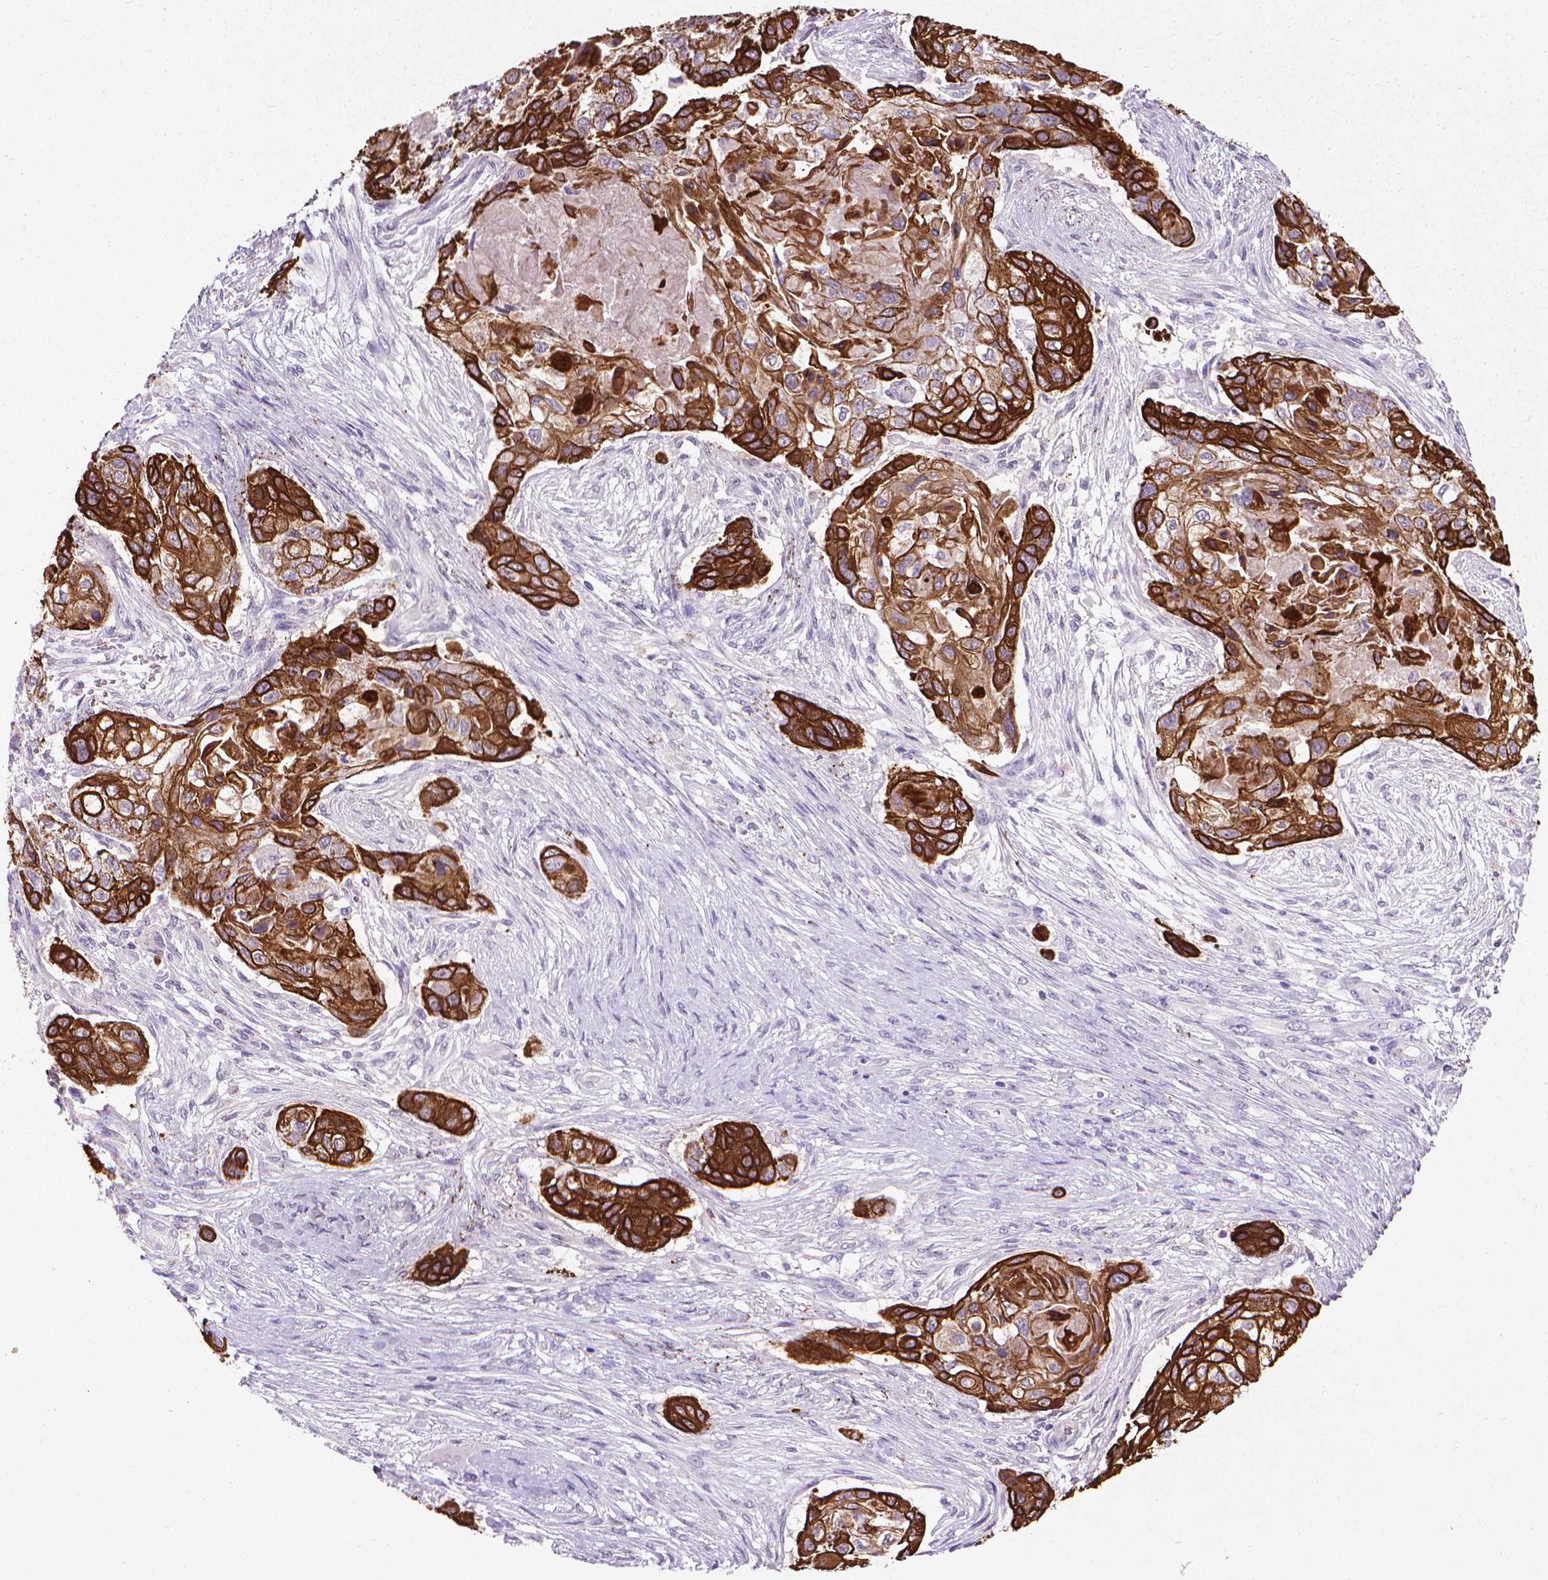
{"staining": {"intensity": "strong", "quantity": ">75%", "location": "cytoplasmic/membranous"}, "tissue": "lung cancer", "cell_type": "Tumor cells", "image_type": "cancer", "snomed": [{"axis": "morphology", "description": "Squamous cell carcinoma, NOS"}, {"axis": "topography", "description": "Lung"}], "caption": "There is high levels of strong cytoplasmic/membranous staining in tumor cells of lung squamous cell carcinoma, as demonstrated by immunohistochemical staining (brown color).", "gene": "KRT5", "patient": {"sex": "male", "age": 69}}